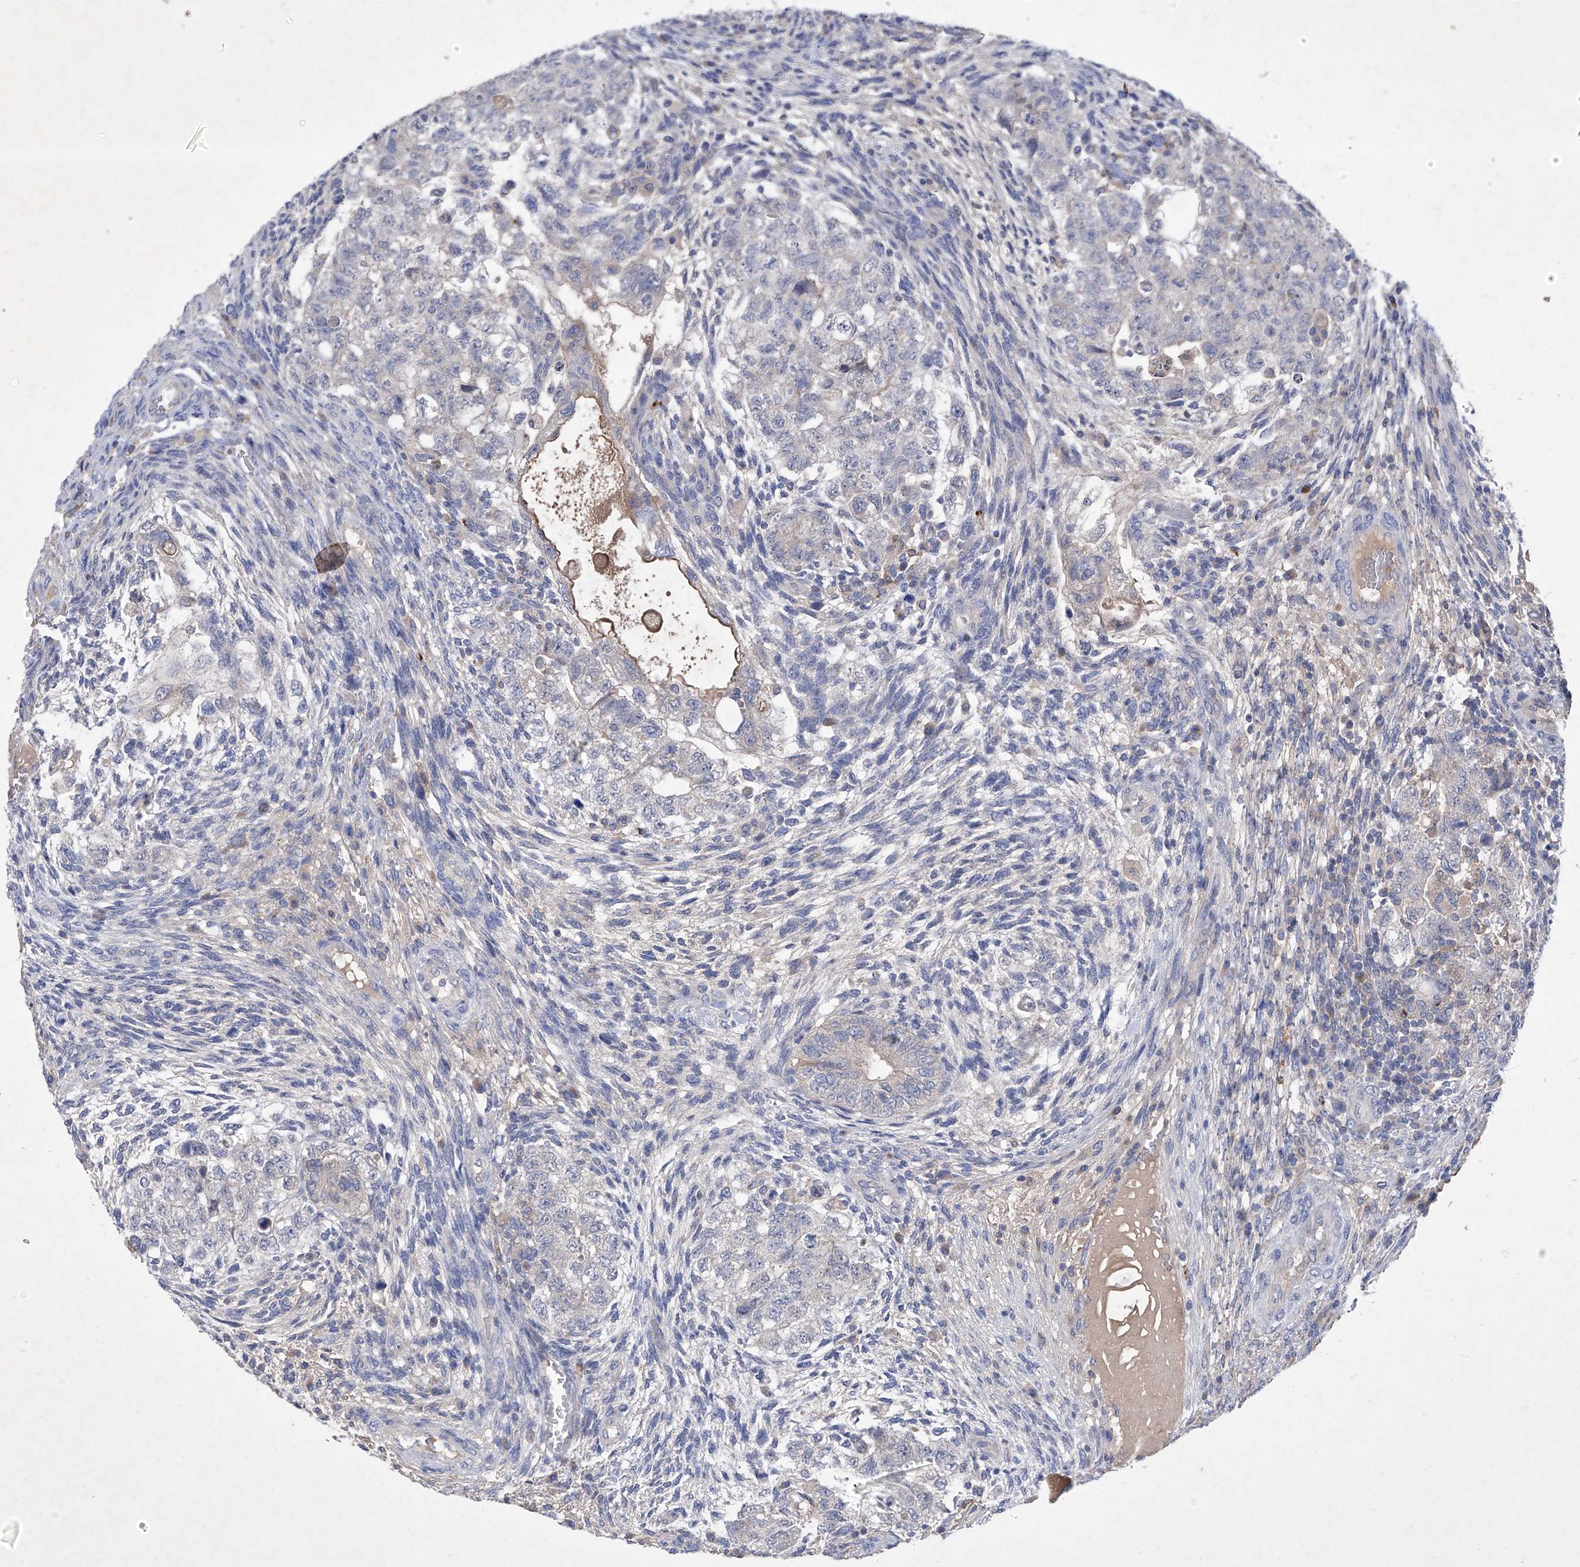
{"staining": {"intensity": "negative", "quantity": "none", "location": "none"}, "tissue": "testis cancer", "cell_type": "Tumor cells", "image_type": "cancer", "snomed": [{"axis": "morphology", "description": "Carcinoma, Embryonal, NOS"}, {"axis": "topography", "description": "Testis"}], "caption": "A micrograph of testis embryonal carcinoma stained for a protein displays no brown staining in tumor cells. (Stains: DAB immunohistochemistry with hematoxylin counter stain, Microscopy: brightfield microscopy at high magnification).", "gene": "SBK2", "patient": {"sex": "male", "age": 36}}